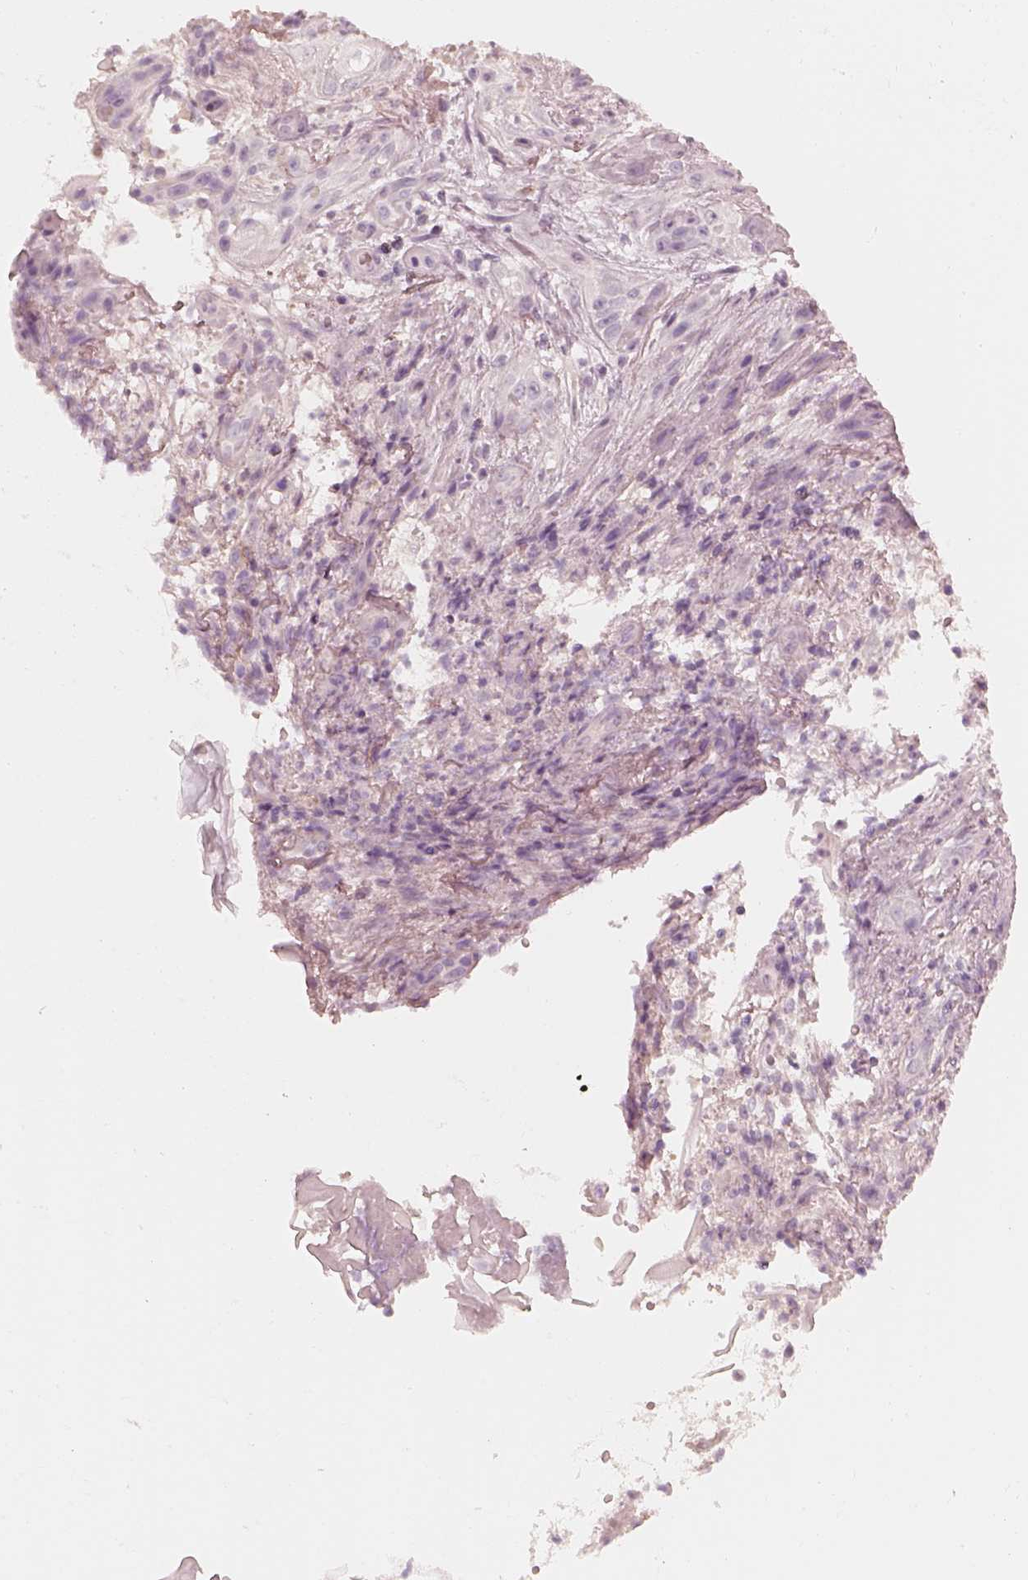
{"staining": {"intensity": "negative", "quantity": "none", "location": "none"}, "tissue": "skin cancer", "cell_type": "Tumor cells", "image_type": "cancer", "snomed": [{"axis": "morphology", "description": "Squamous cell carcinoma, NOS"}, {"axis": "topography", "description": "Skin"}], "caption": "Immunohistochemistry histopathology image of human skin cancer (squamous cell carcinoma) stained for a protein (brown), which exhibits no expression in tumor cells. (Brightfield microscopy of DAB IHC at high magnification).", "gene": "CALR3", "patient": {"sex": "male", "age": 62}}